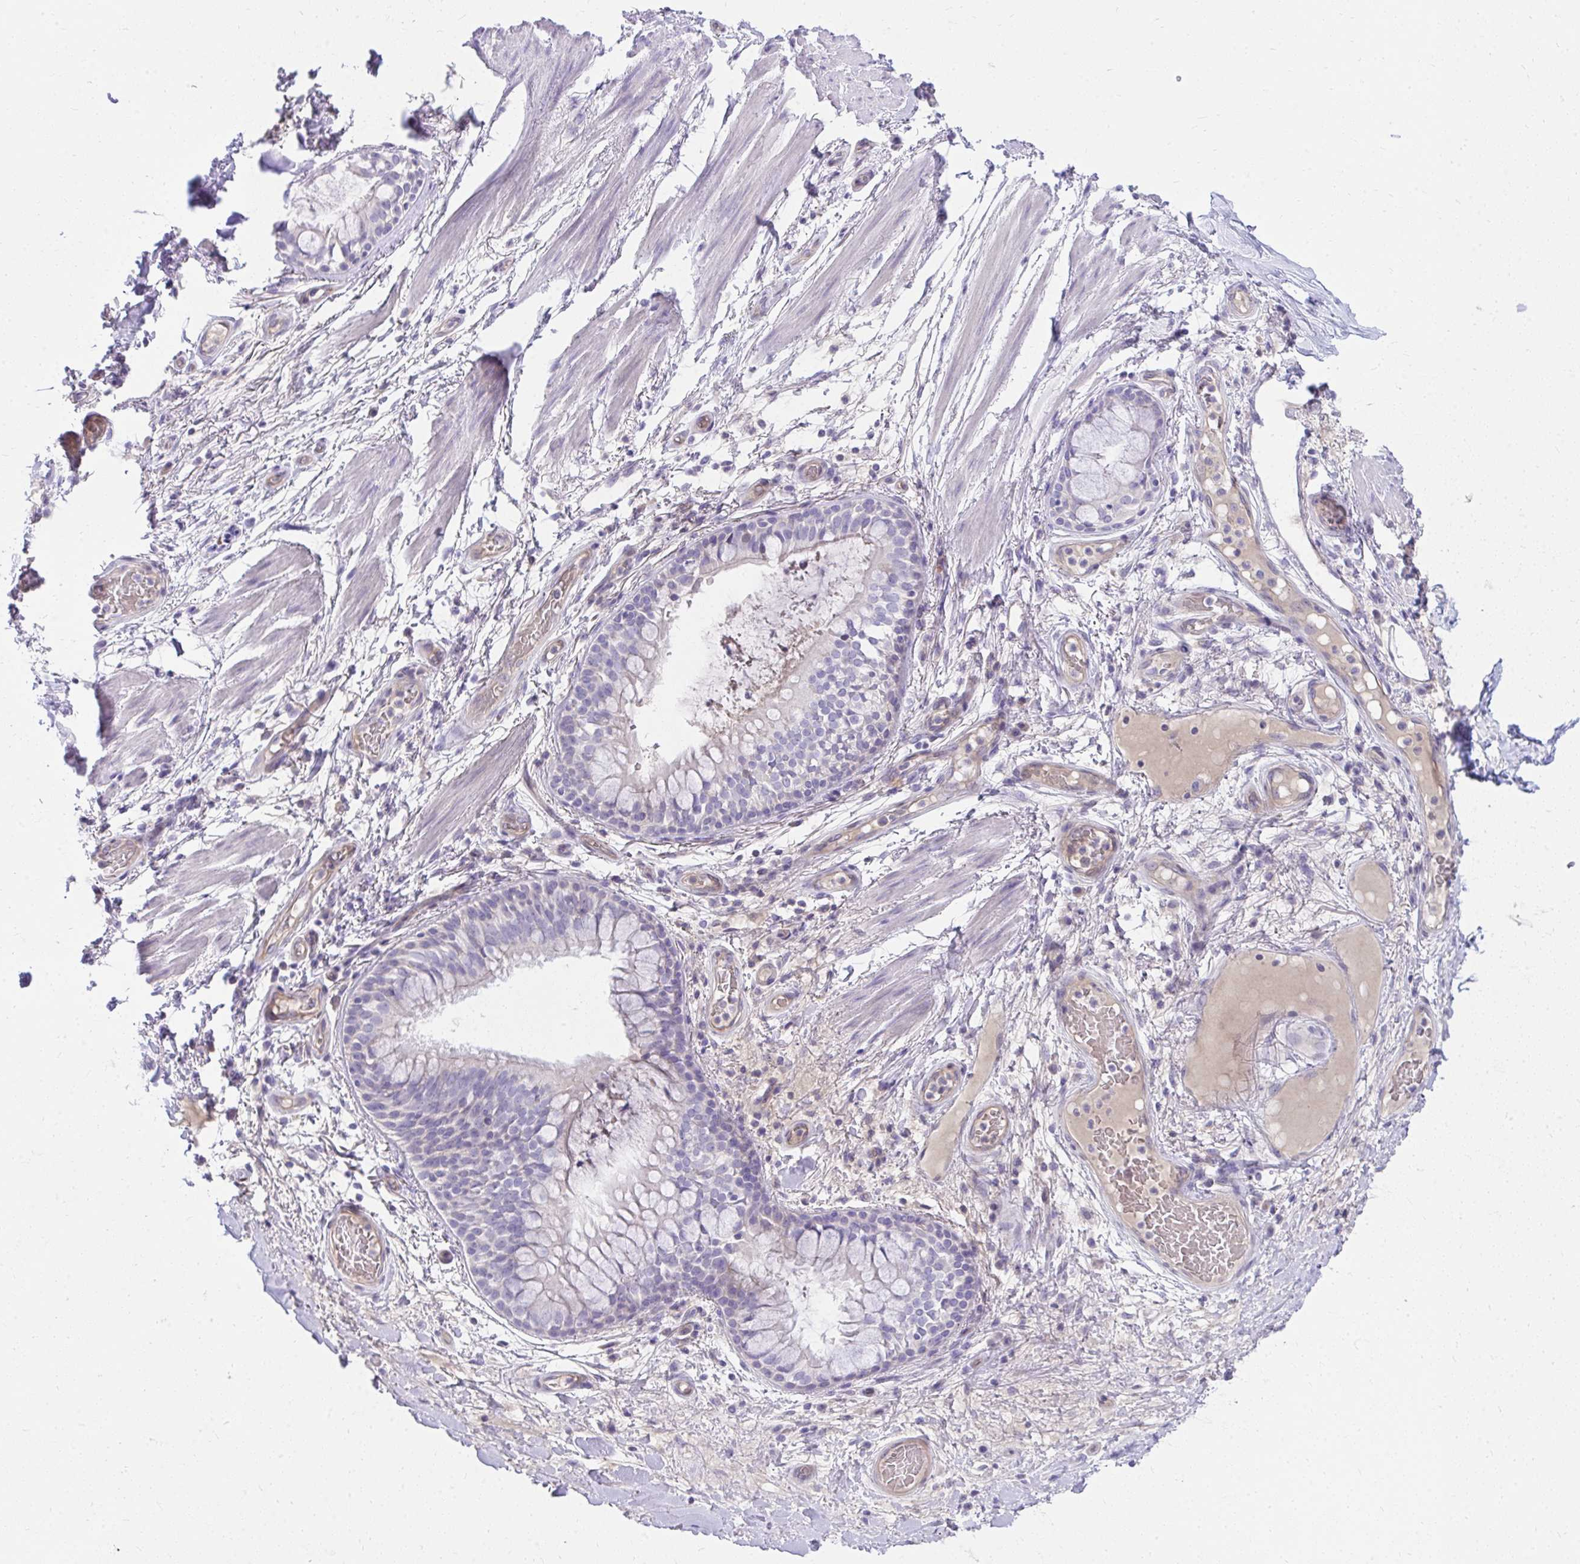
{"staining": {"intensity": "negative", "quantity": "none", "location": "none"}, "tissue": "soft tissue", "cell_type": "Fibroblasts", "image_type": "normal", "snomed": [{"axis": "morphology", "description": "Normal tissue, NOS"}, {"axis": "topography", "description": "Cartilage tissue"}, {"axis": "topography", "description": "Bronchus"}], "caption": "This is an immunohistochemistry histopathology image of unremarkable soft tissue. There is no expression in fibroblasts.", "gene": "LRRC36", "patient": {"sex": "male", "age": 64}}